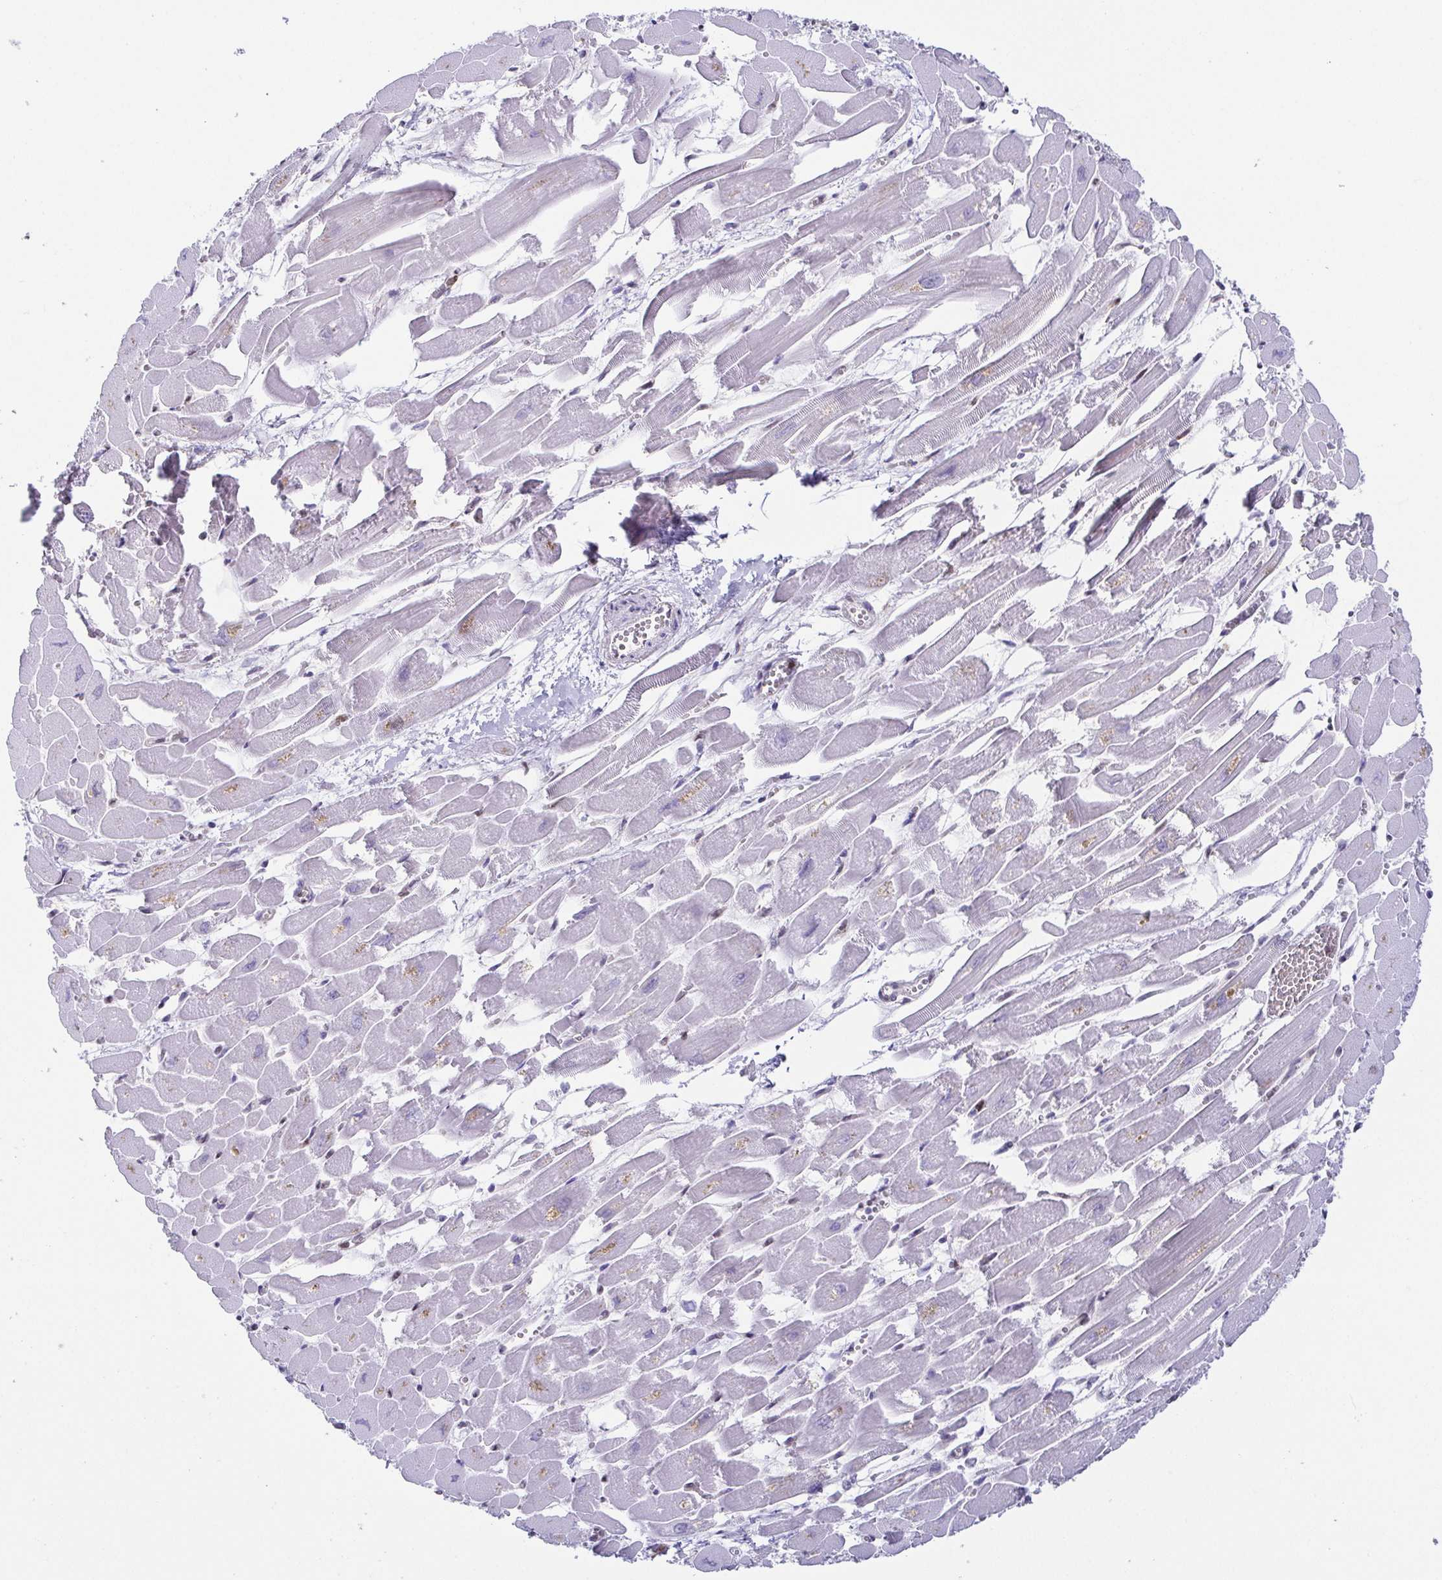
{"staining": {"intensity": "strong", "quantity": "25%-75%", "location": "nuclear"}, "tissue": "heart muscle", "cell_type": "Cardiomyocytes", "image_type": "normal", "snomed": [{"axis": "morphology", "description": "Normal tissue, NOS"}, {"axis": "topography", "description": "Heart"}], "caption": "High-magnification brightfield microscopy of normal heart muscle stained with DAB (3,3'-diaminobenzidine) (brown) and counterstained with hematoxylin (blue). cardiomyocytes exhibit strong nuclear expression is seen in about25%-75% of cells.", "gene": "EWSR1", "patient": {"sex": "female", "age": 52}}